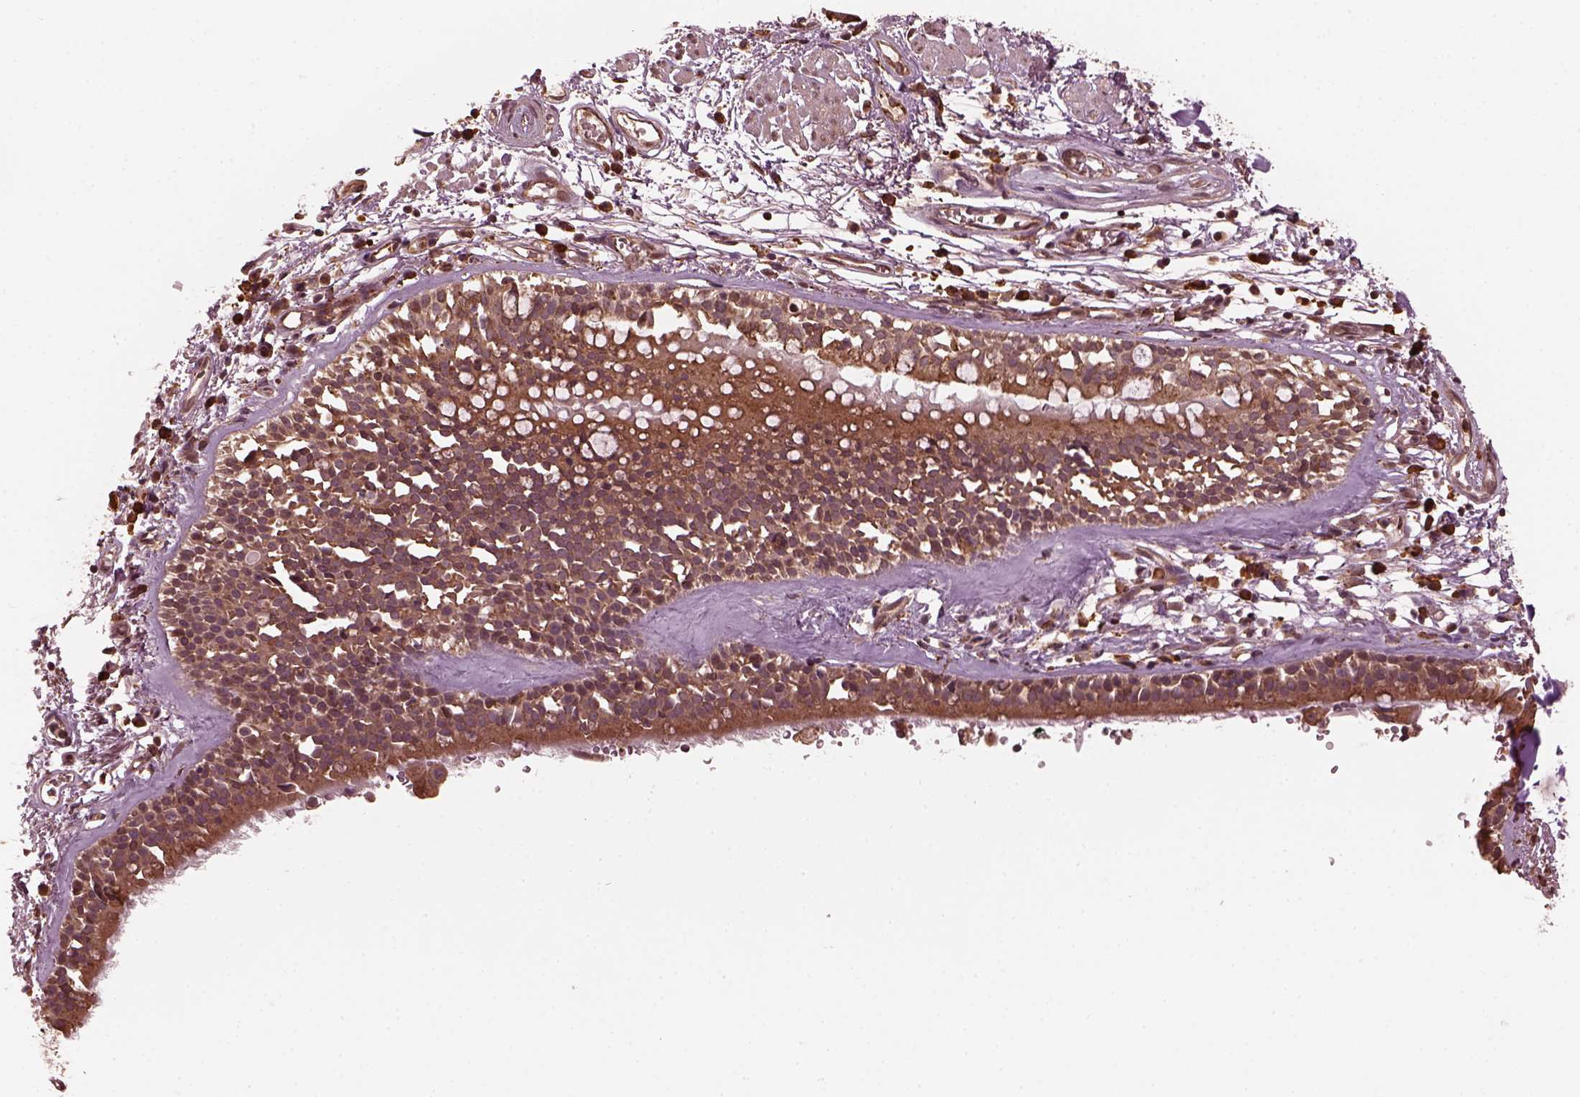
{"staining": {"intensity": "weak", "quantity": ">75%", "location": "cytoplasmic/membranous"}, "tissue": "adipose tissue", "cell_type": "Adipocytes", "image_type": "normal", "snomed": [{"axis": "morphology", "description": "Normal tissue, NOS"}, {"axis": "topography", "description": "Cartilage tissue"}, {"axis": "topography", "description": "Bronchus"}], "caption": "Immunohistochemical staining of benign adipose tissue exhibits >75% levels of weak cytoplasmic/membranous protein positivity in approximately >75% of adipocytes. The staining was performed using DAB, with brown indicating positive protein expression. Nuclei are stained blue with hematoxylin.", "gene": "ZNF292", "patient": {"sex": "male", "age": 58}}